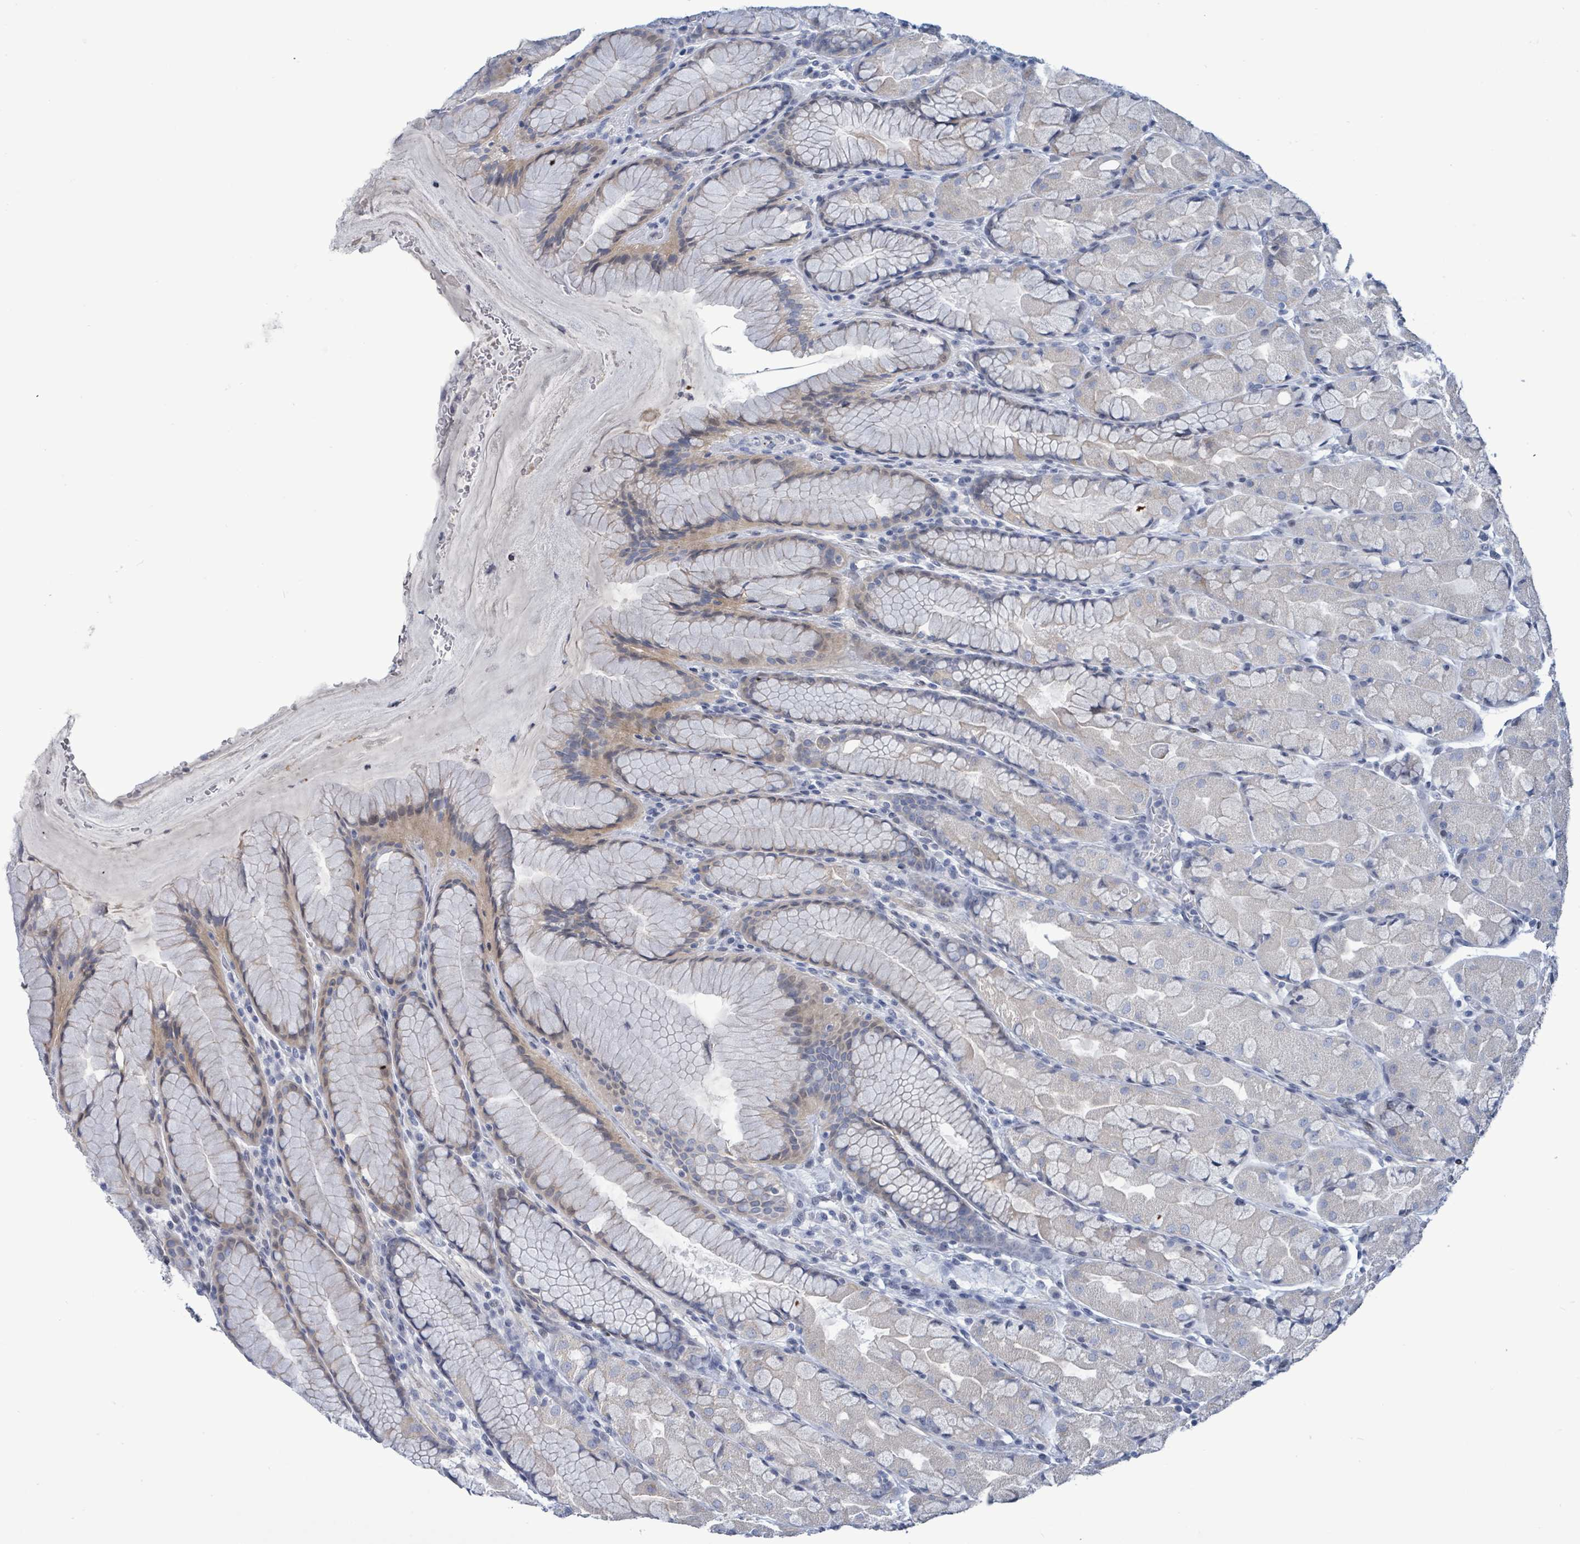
{"staining": {"intensity": "weak", "quantity": "<25%", "location": "cytoplasmic/membranous"}, "tissue": "stomach", "cell_type": "Glandular cells", "image_type": "normal", "snomed": [{"axis": "morphology", "description": "Normal tissue, NOS"}, {"axis": "topography", "description": "Stomach"}], "caption": "IHC photomicrograph of benign stomach: human stomach stained with DAB (3,3'-diaminobenzidine) reveals no significant protein positivity in glandular cells.", "gene": "NTN3", "patient": {"sex": "male", "age": 57}}